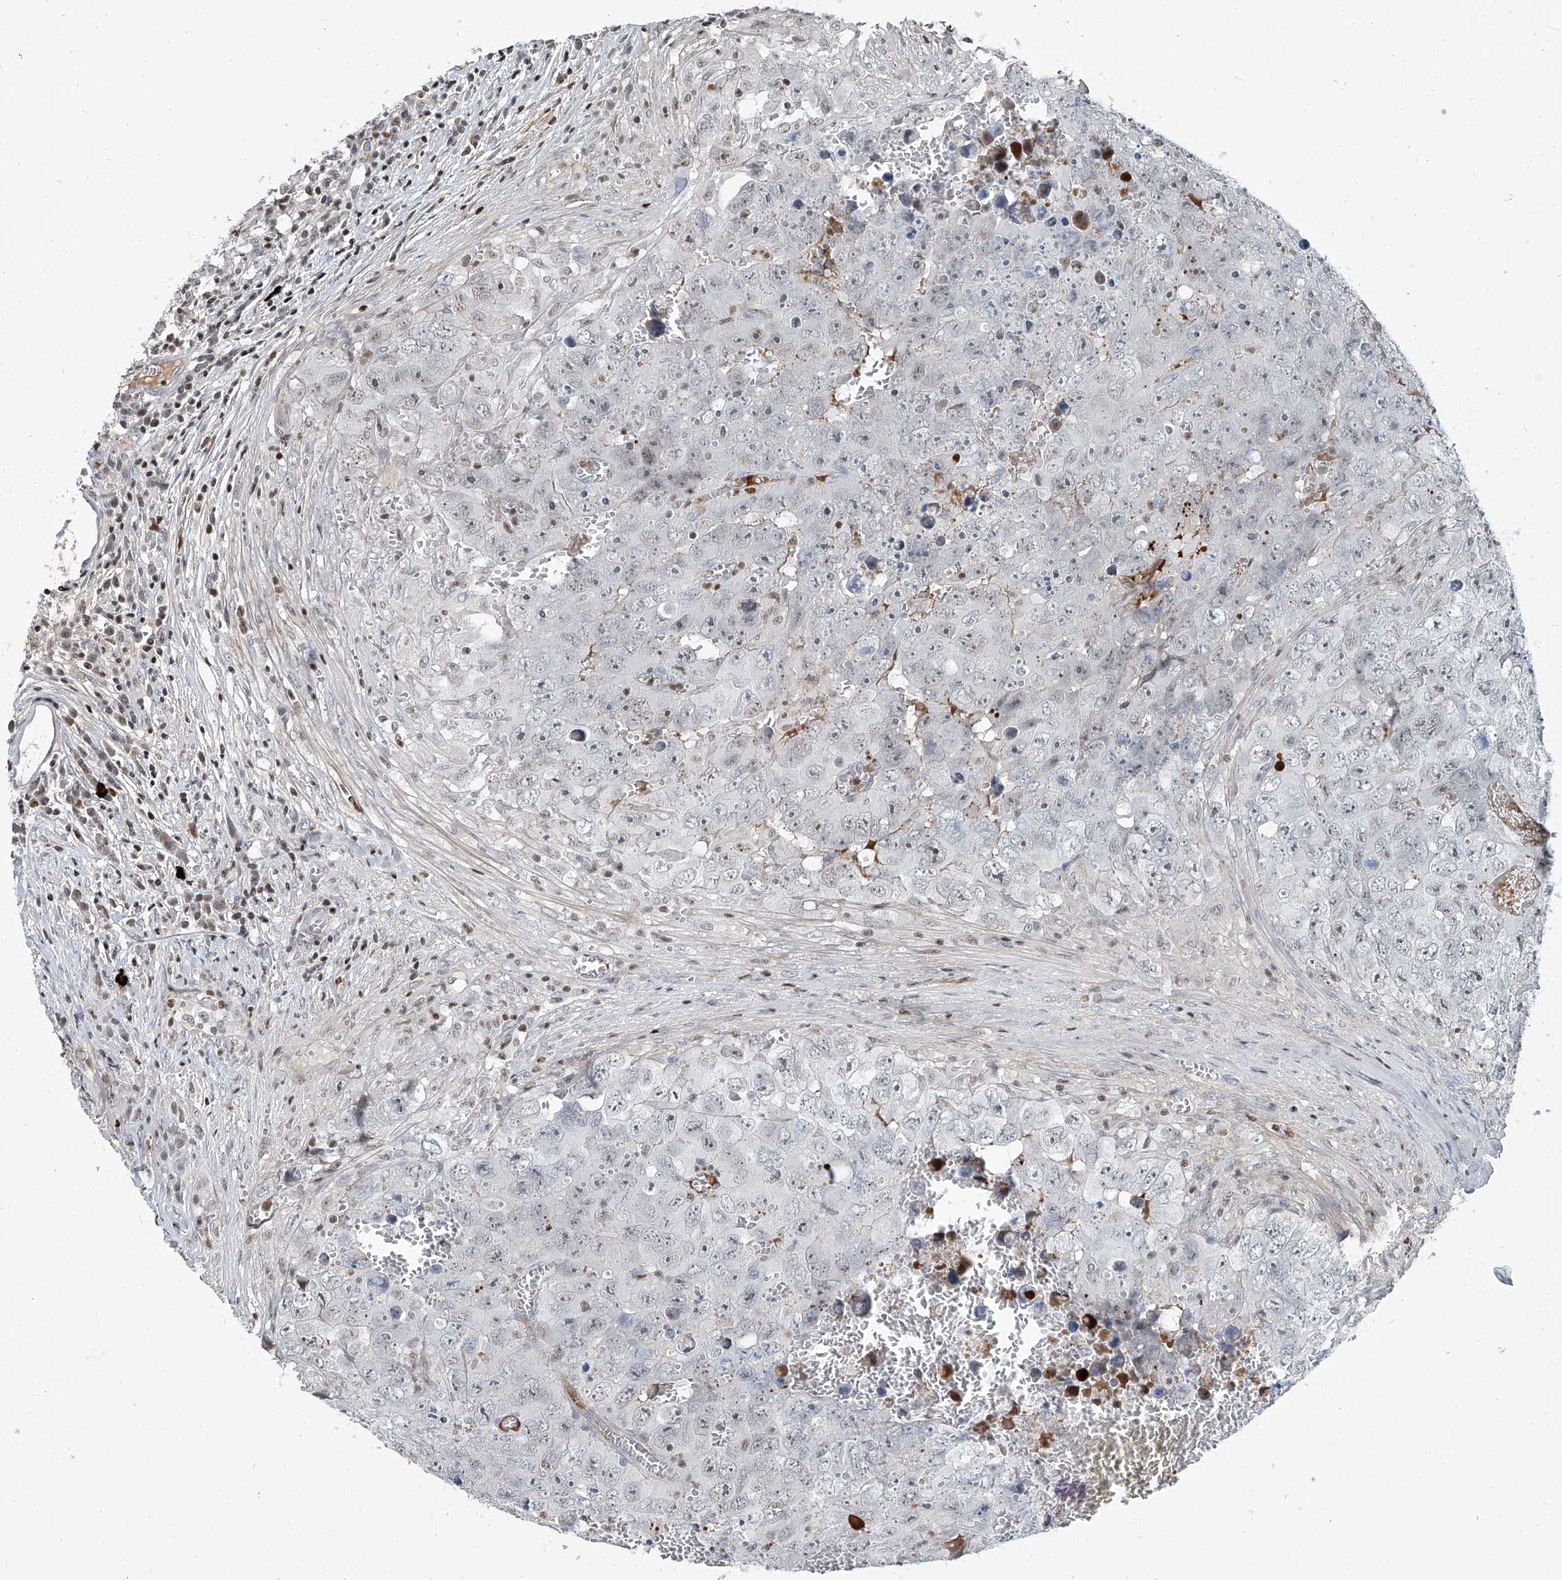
{"staining": {"intensity": "weak", "quantity": "<25%", "location": "nuclear"}, "tissue": "testis cancer", "cell_type": "Tumor cells", "image_type": "cancer", "snomed": [{"axis": "morphology", "description": "Seminoma, NOS"}, {"axis": "morphology", "description": "Carcinoma, Embryonal, NOS"}, {"axis": "topography", "description": "Testis"}], "caption": "Testis cancer stained for a protein using immunohistochemistry (IHC) demonstrates no expression tumor cells.", "gene": "HOXA3", "patient": {"sex": "male", "age": 43}}